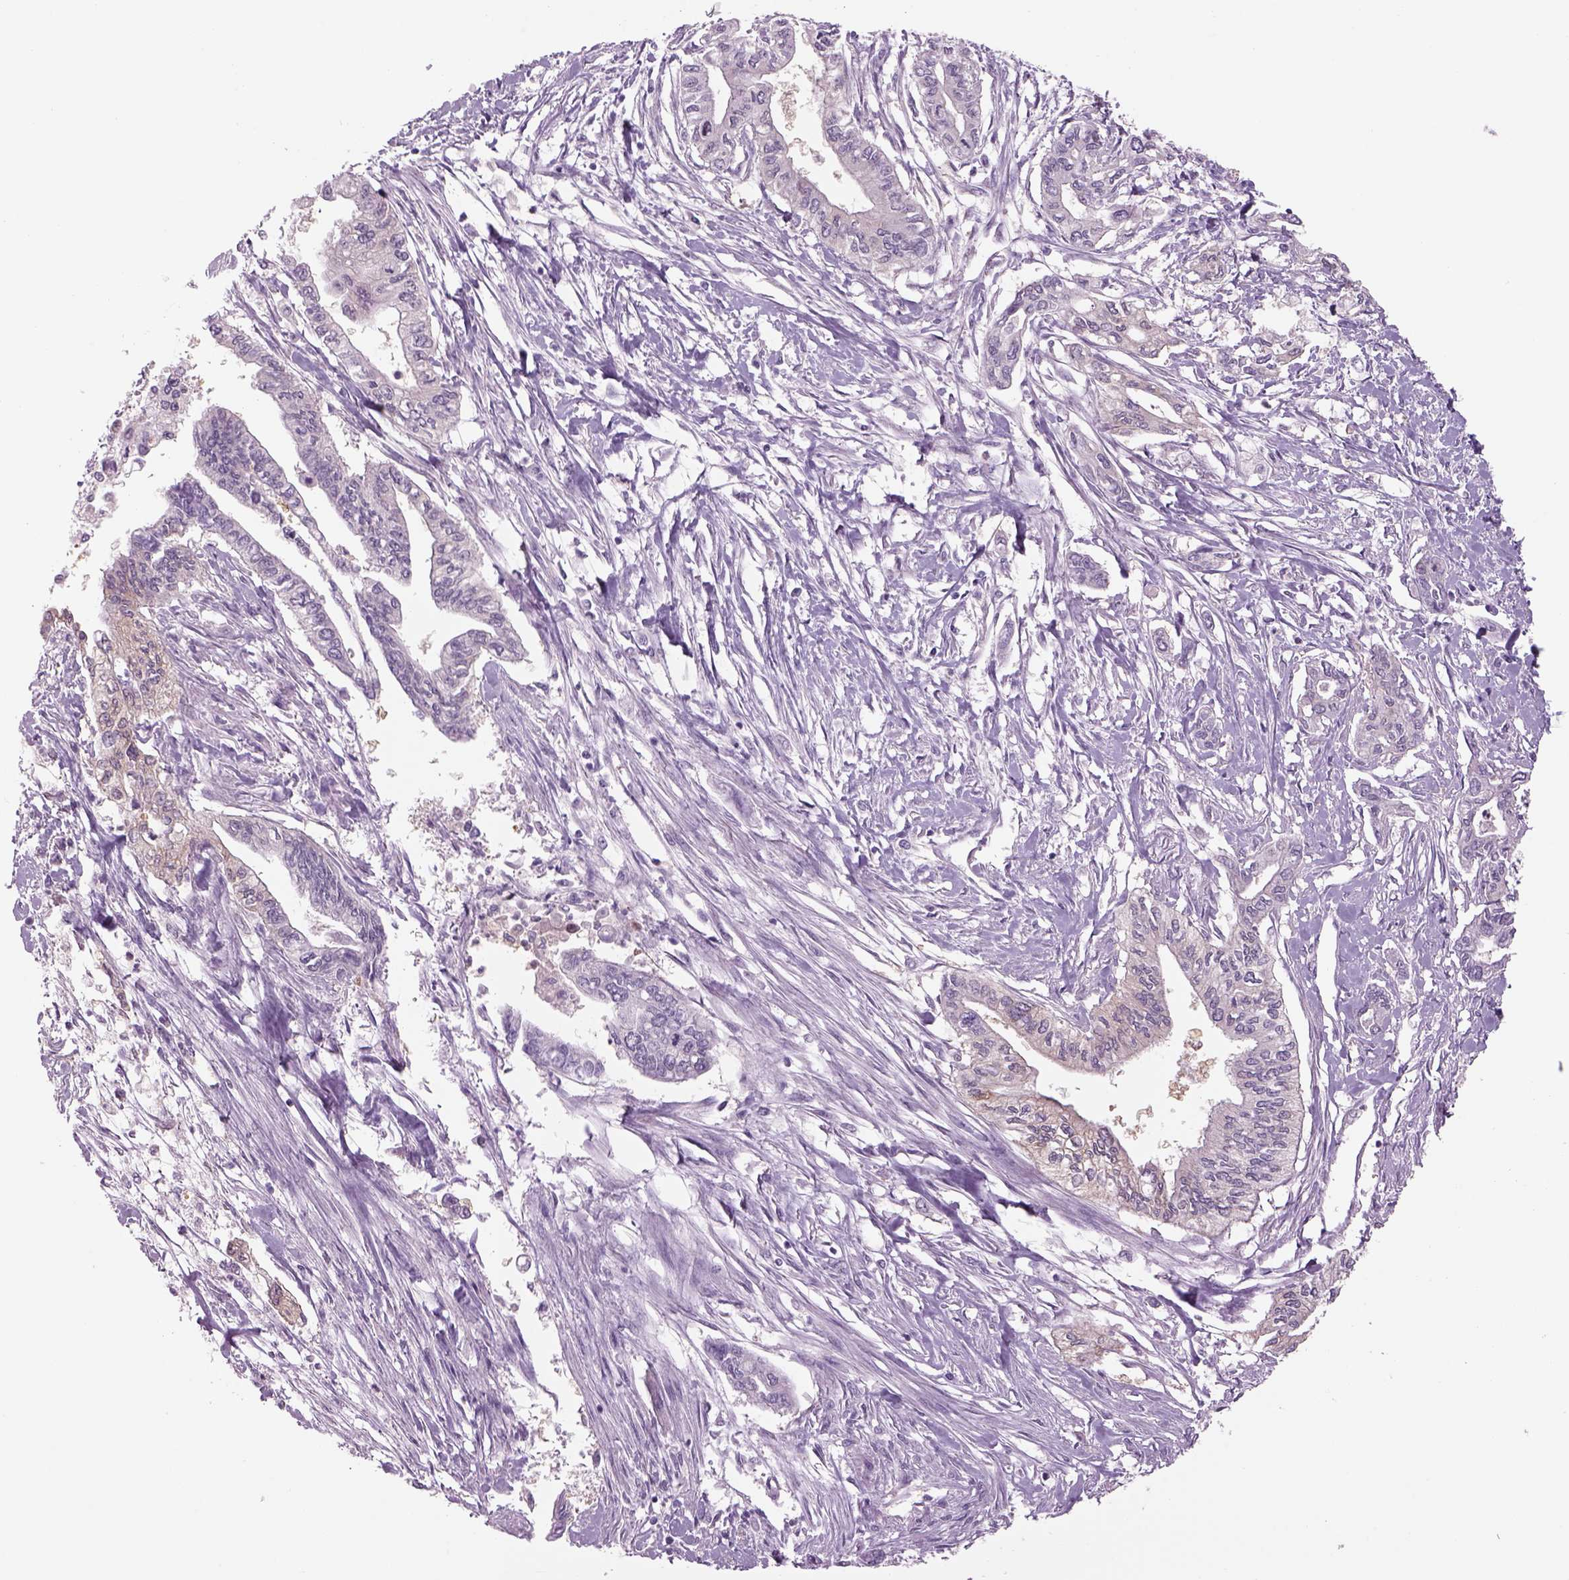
{"staining": {"intensity": "negative", "quantity": "none", "location": "none"}, "tissue": "pancreatic cancer", "cell_type": "Tumor cells", "image_type": "cancer", "snomed": [{"axis": "morphology", "description": "Adenocarcinoma, NOS"}, {"axis": "topography", "description": "Pancreas"}], "caption": "This is an immunohistochemistry histopathology image of human pancreatic adenocarcinoma. There is no expression in tumor cells.", "gene": "MDH1B", "patient": {"sex": "male", "age": 60}}